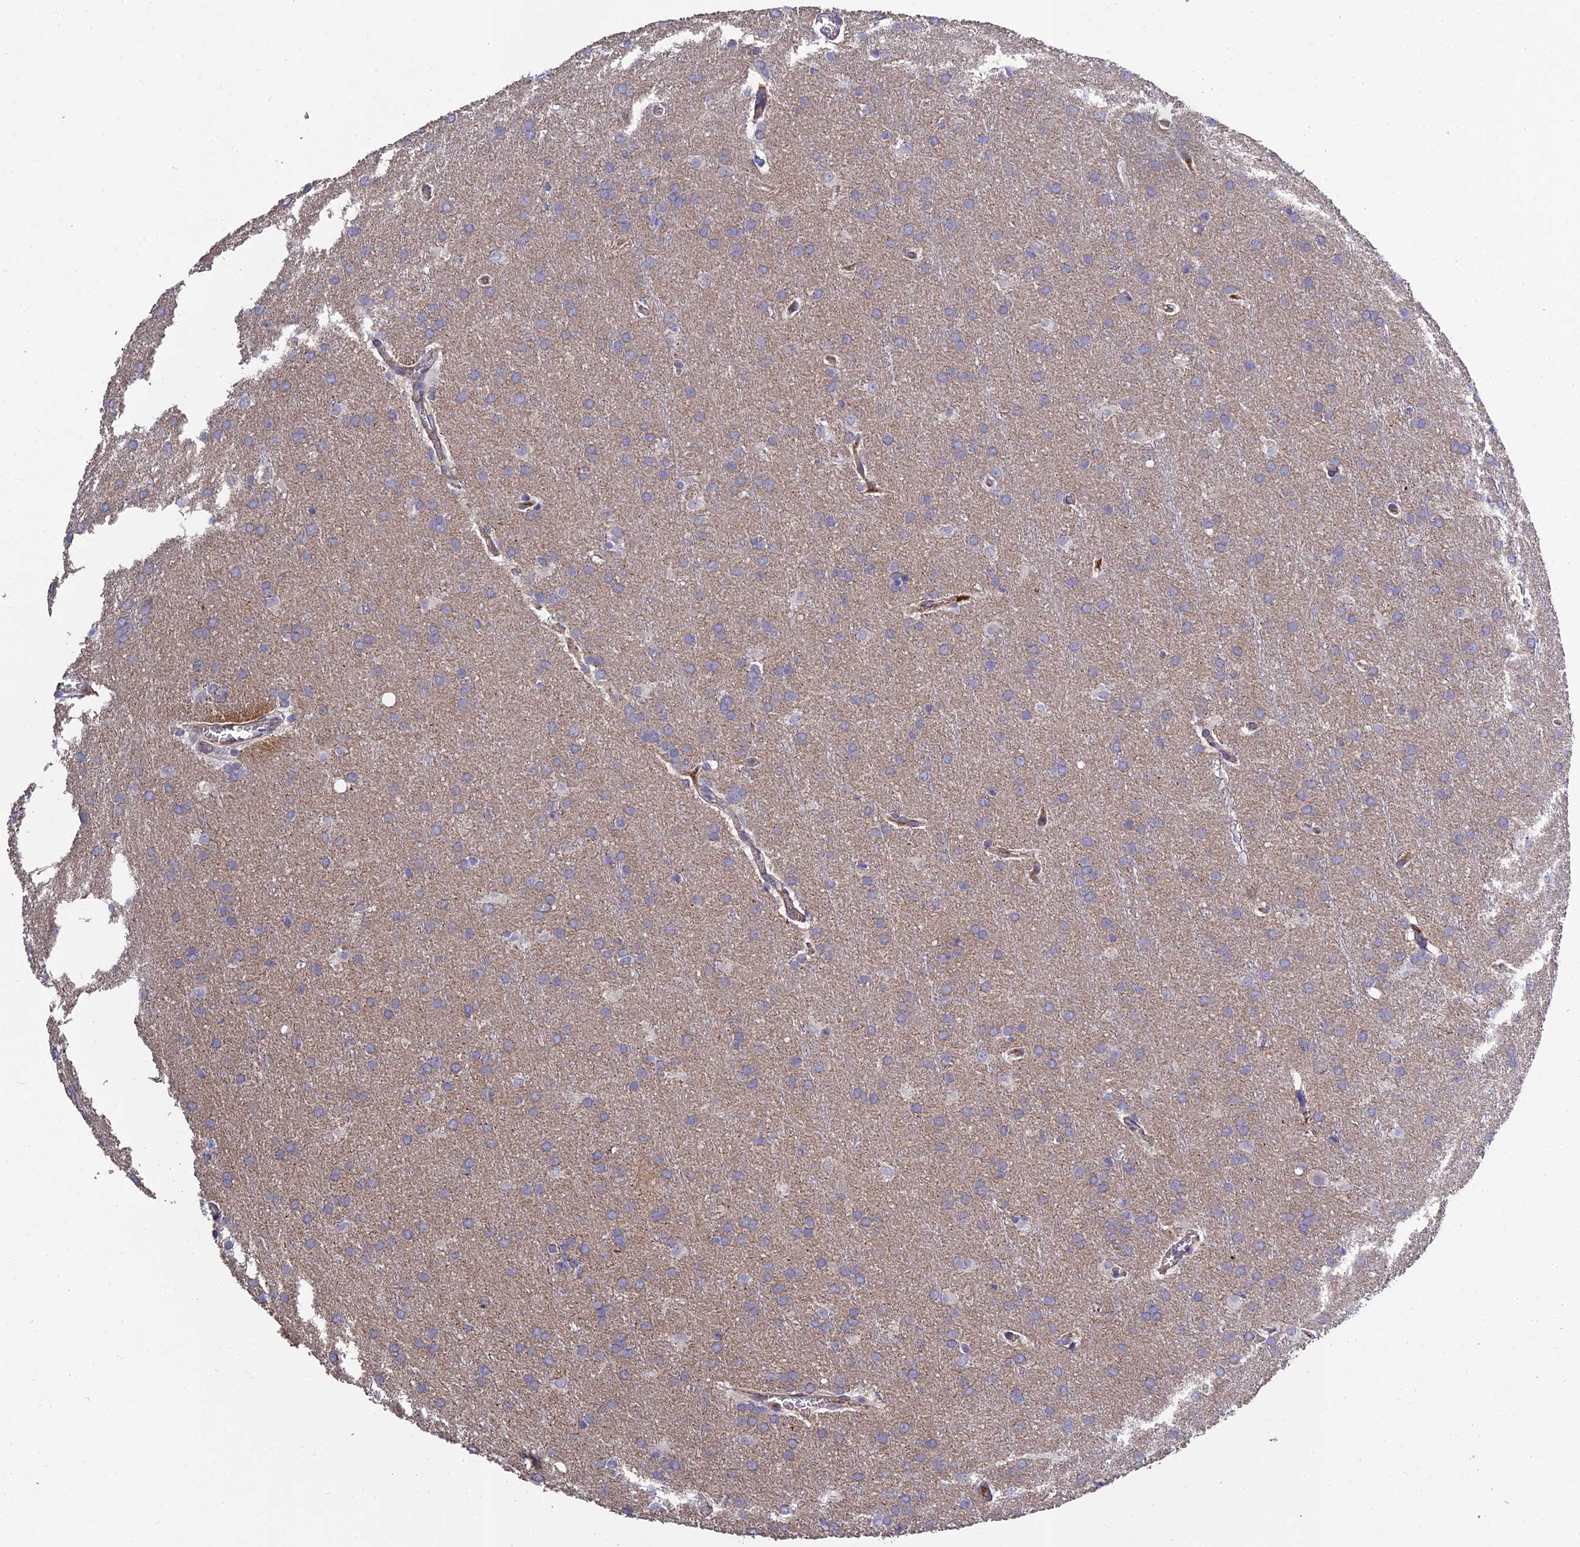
{"staining": {"intensity": "weak", "quantity": "<25%", "location": "cytoplasmic/membranous"}, "tissue": "glioma", "cell_type": "Tumor cells", "image_type": "cancer", "snomed": [{"axis": "morphology", "description": "Glioma, malignant, Low grade"}, {"axis": "topography", "description": "Brain"}], "caption": "DAB immunohistochemical staining of human glioma demonstrates no significant expression in tumor cells.", "gene": "MRPL35", "patient": {"sex": "female", "age": 32}}